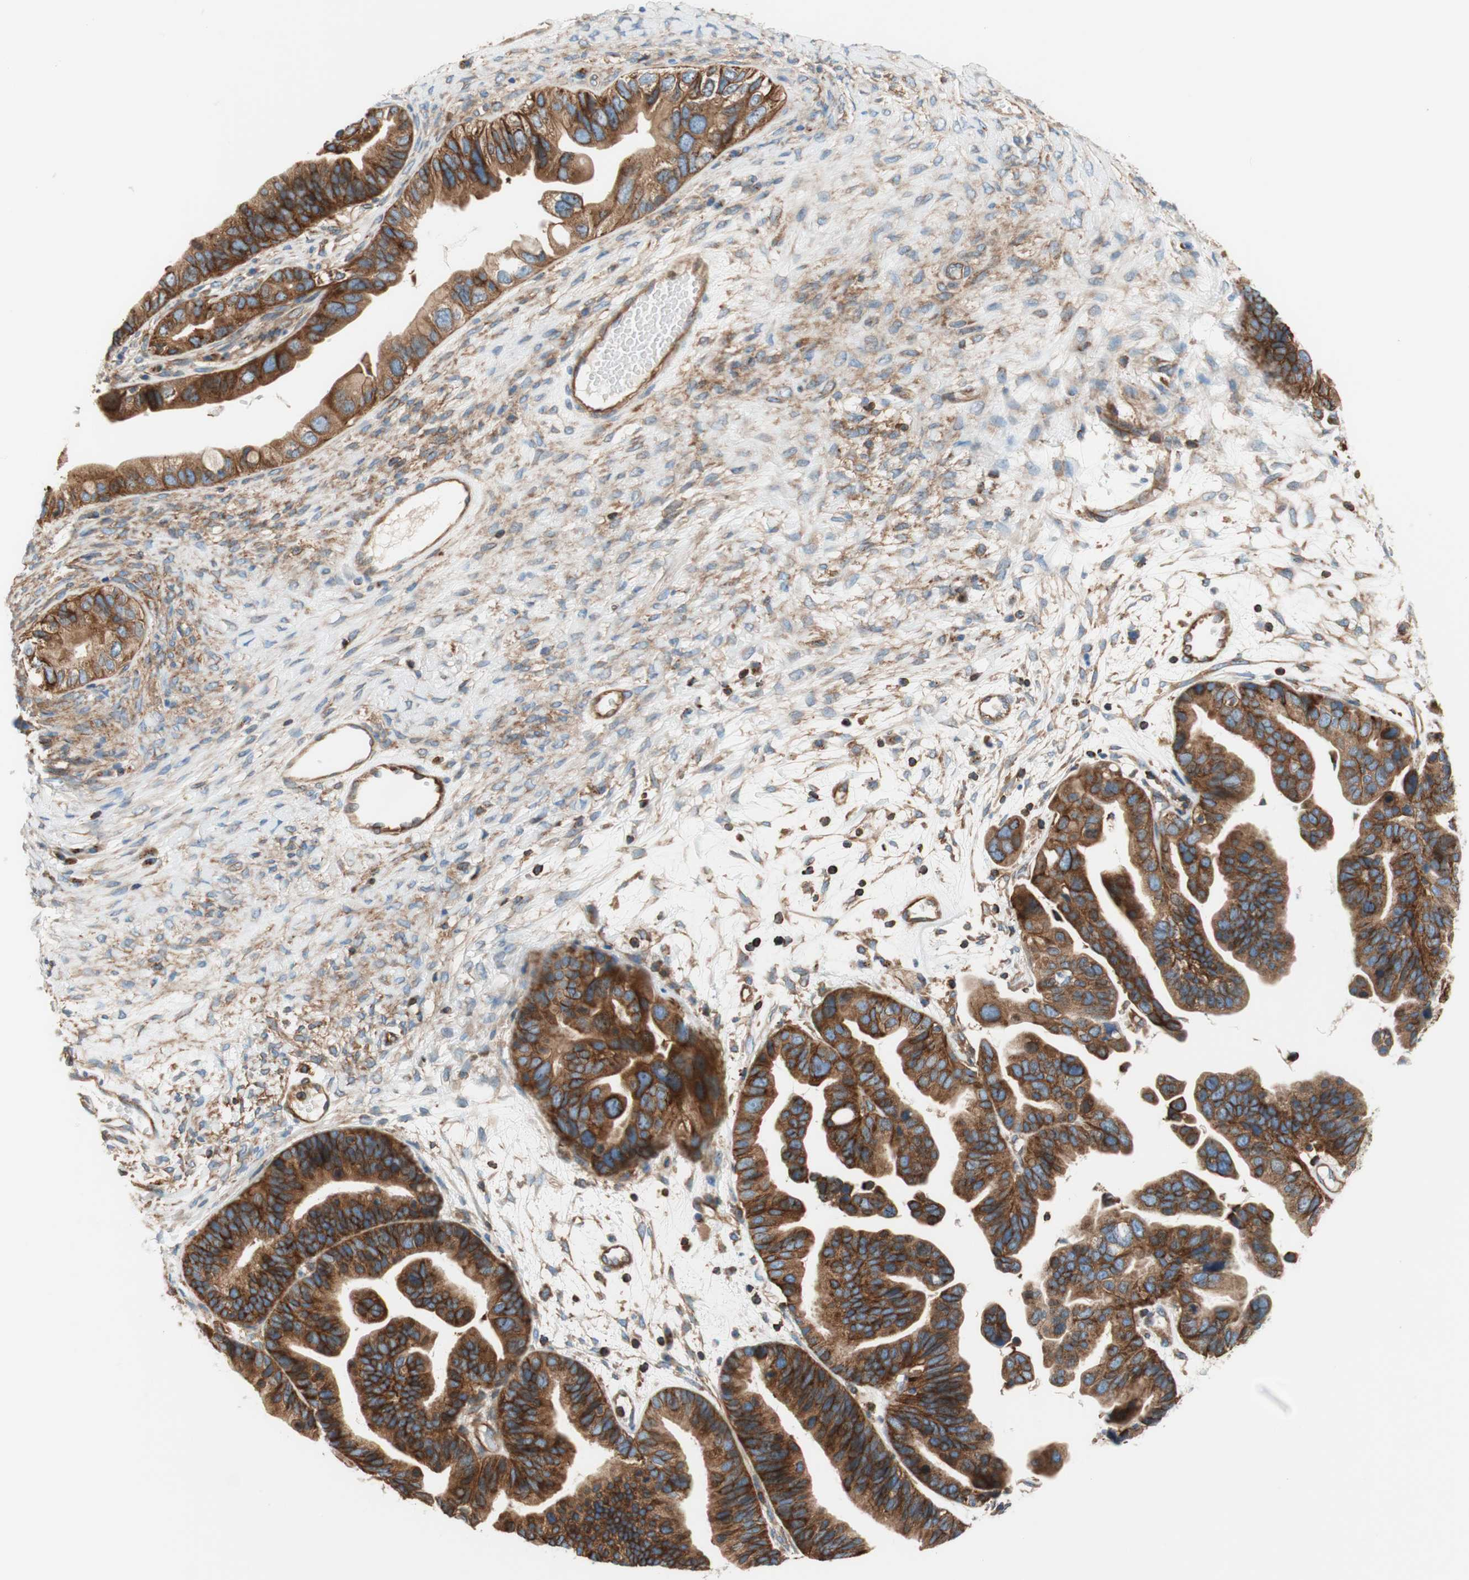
{"staining": {"intensity": "strong", "quantity": ">75%", "location": "cytoplasmic/membranous"}, "tissue": "ovarian cancer", "cell_type": "Tumor cells", "image_type": "cancer", "snomed": [{"axis": "morphology", "description": "Cystadenocarcinoma, serous, NOS"}, {"axis": "topography", "description": "Ovary"}], "caption": "Human ovarian cancer (serous cystadenocarcinoma) stained with a brown dye shows strong cytoplasmic/membranous positive positivity in about >75% of tumor cells.", "gene": "VPS26A", "patient": {"sex": "female", "age": 56}}